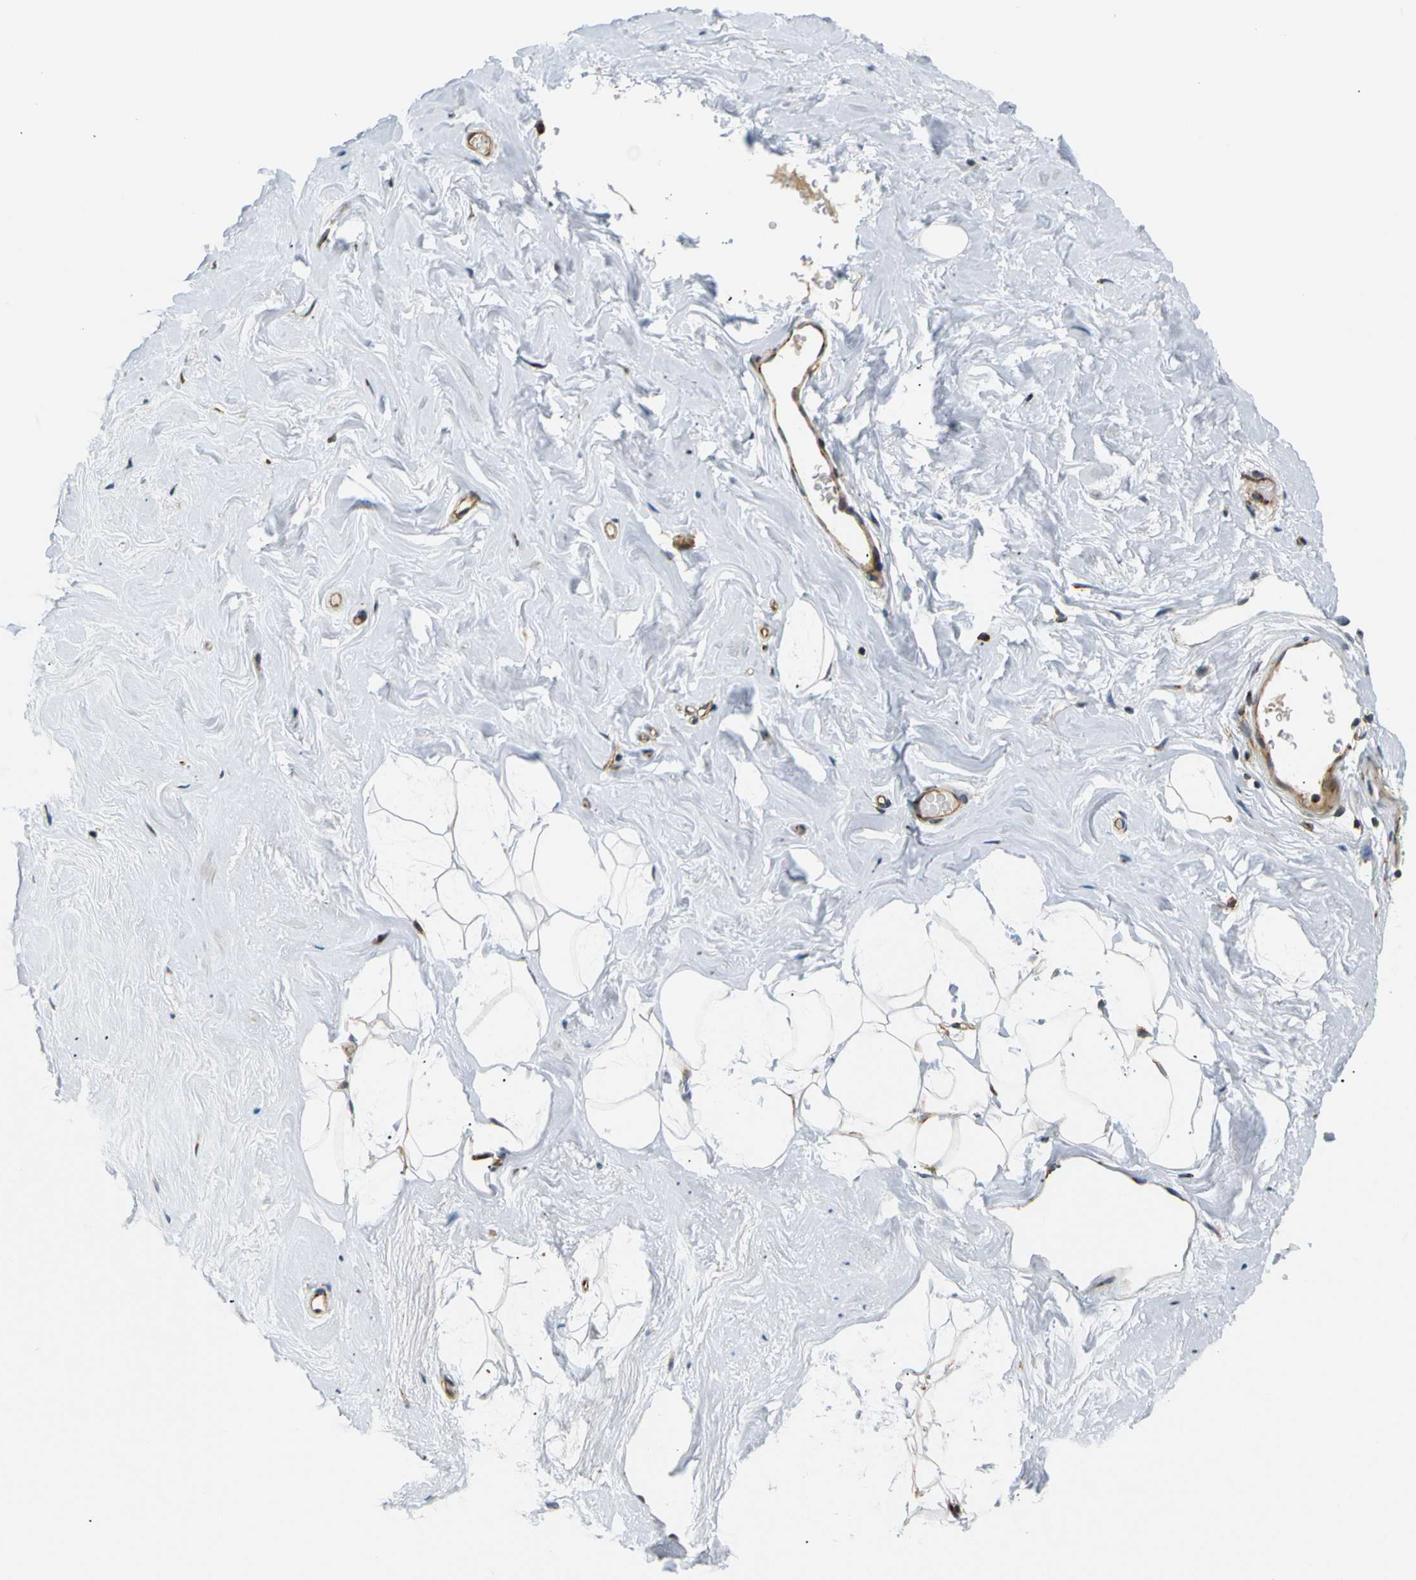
{"staining": {"intensity": "negative", "quantity": "none", "location": "none"}, "tissue": "breast", "cell_type": "Adipocytes", "image_type": "normal", "snomed": [{"axis": "morphology", "description": "Normal tissue, NOS"}, {"axis": "topography", "description": "Breast"}], "caption": "The IHC image has no significant positivity in adipocytes of breast.", "gene": "ABCE1", "patient": {"sex": "female", "age": 75}}